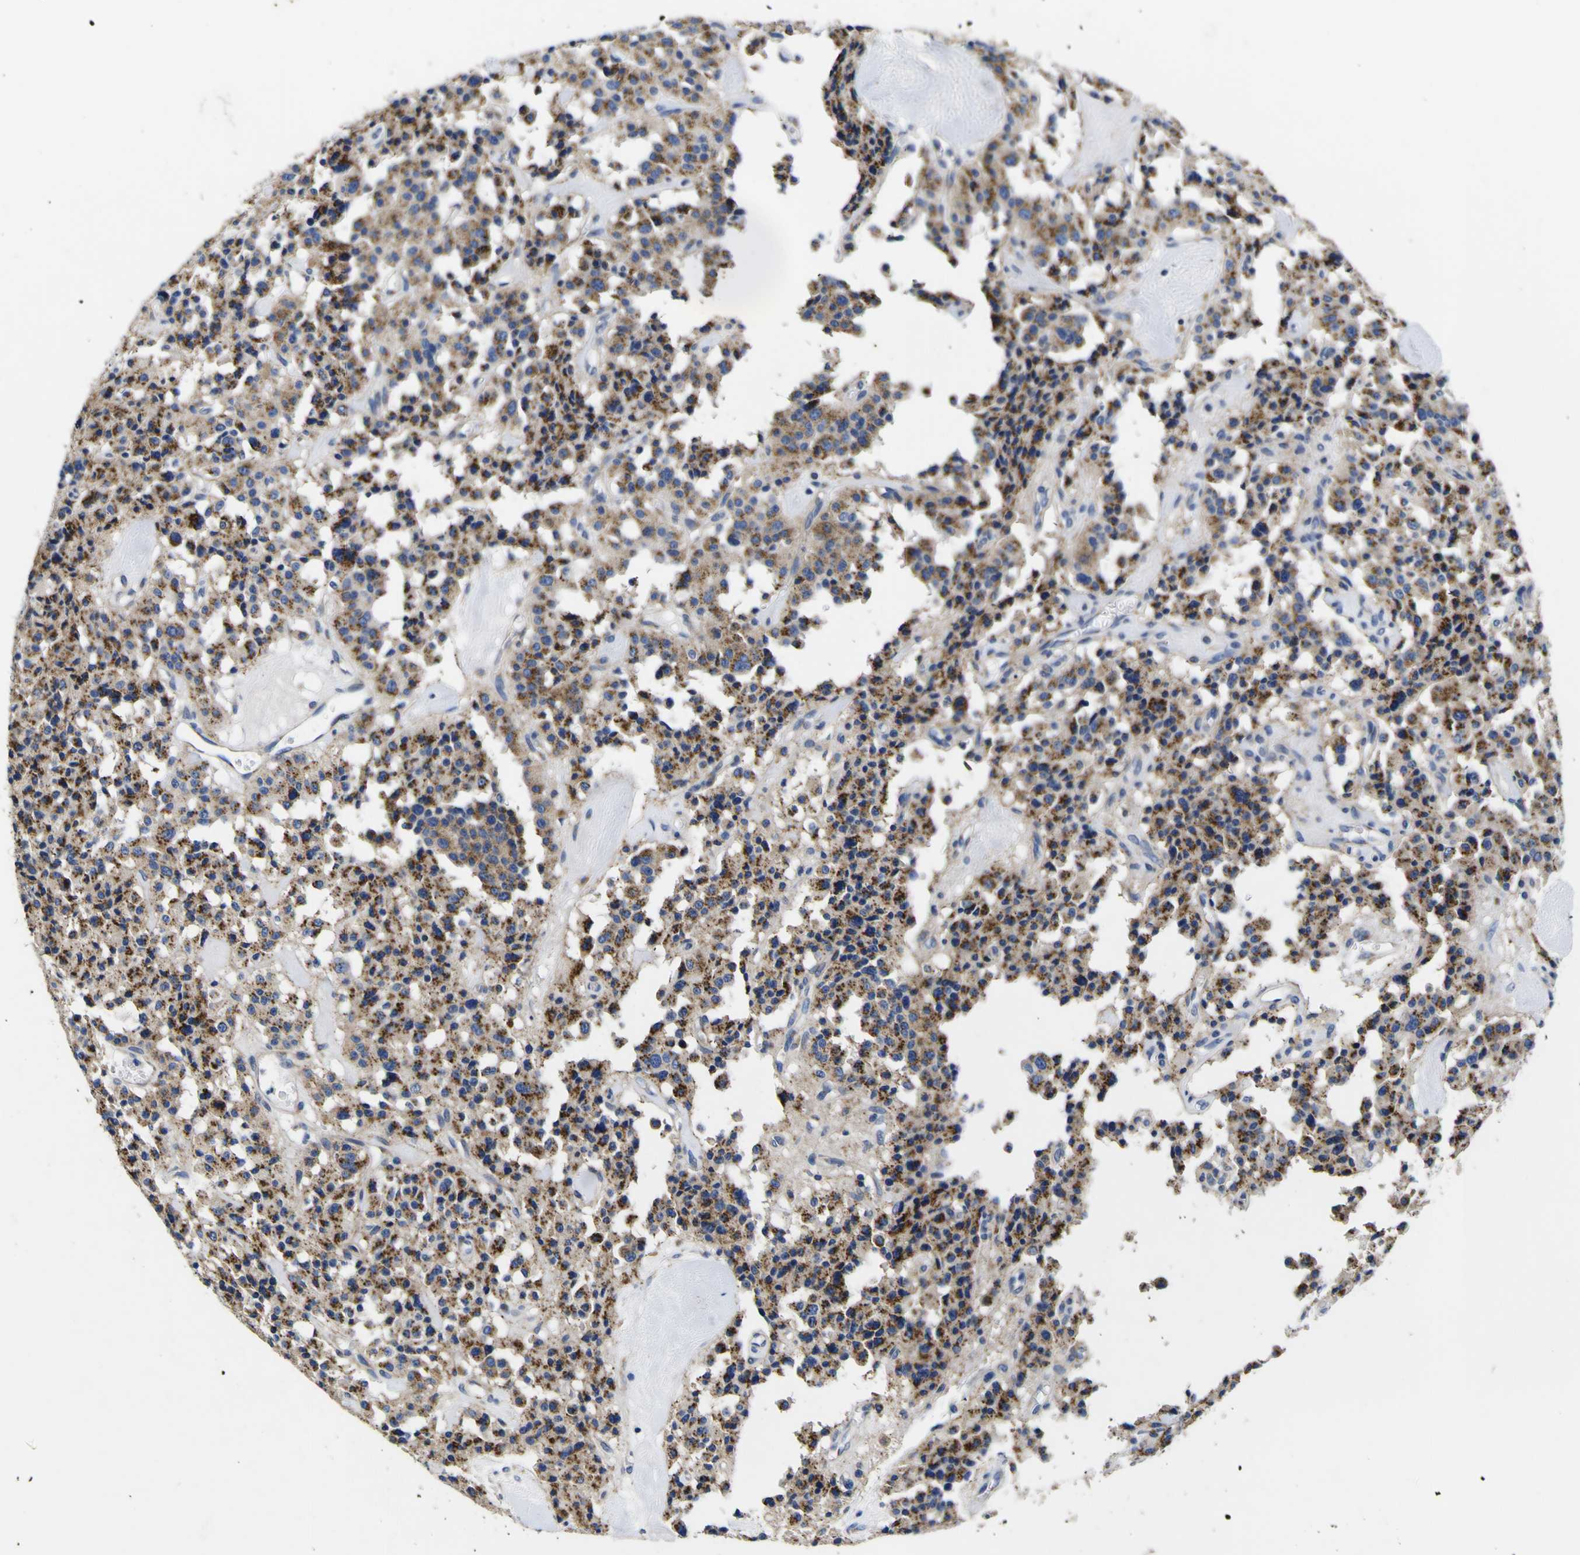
{"staining": {"intensity": "strong", "quantity": ">75%", "location": "cytoplasmic/membranous"}, "tissue": "carcinoid", "cell_type": "Tumor cells", "image_type": "cancer", "snomed": [{"axis": "morphology", "description": "Carcinoid, malignant, NOS"}, {"axis": "topography", "description": "Lung"}], "caption": "A high-resolution photomicrograph shows IHC staining of carcinoid (malignant), which reveals strong cytoplasmic/membranous positivity in about >75% of tumor cells.", "gene": "COA1", "patient": {"sex": "male", "age": 30}}